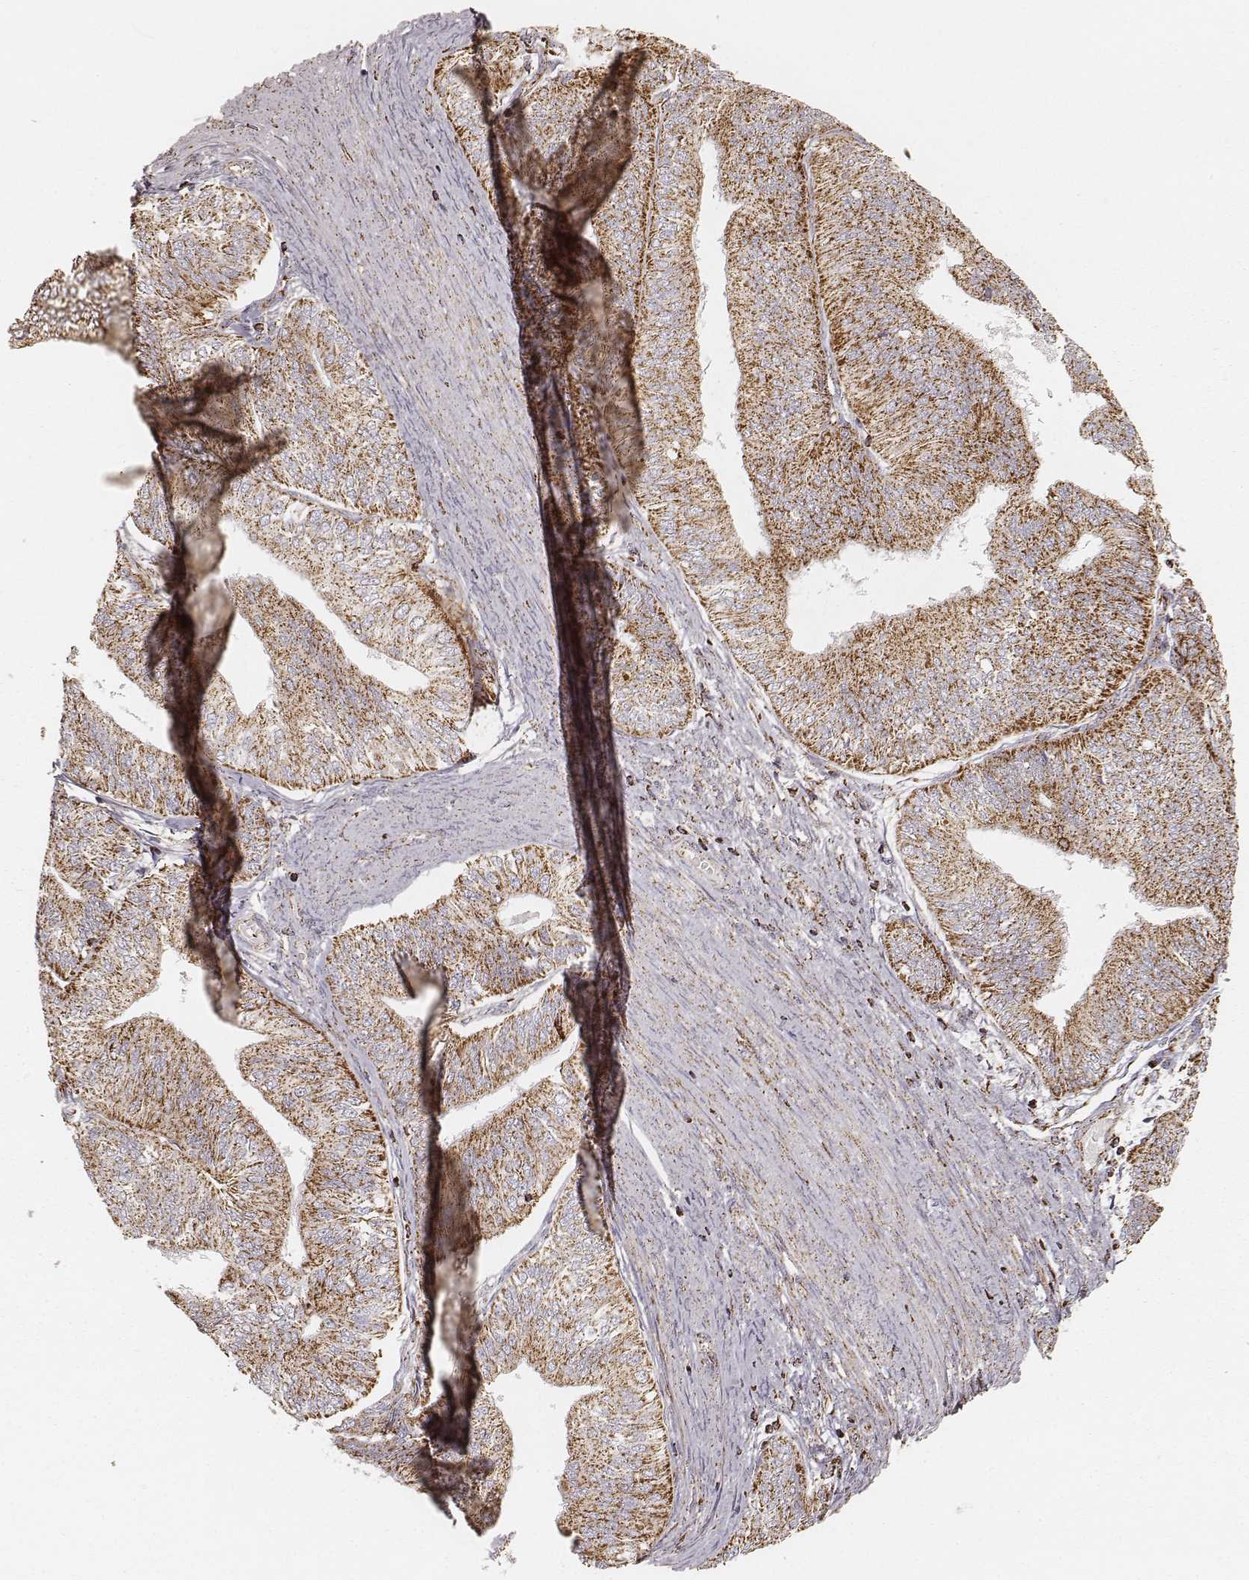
{"staining": {"intensity": "strong", "quantity": ">75%", "location": "cytoplasmic/membranous"}, "tissue": "endometrial cancer", "cell_type": "Tumor cells", "image_type": "cancer", "snomed": [{"axis": "morphology", "description": "Adenocarcinoma, NOS"}, {"axis": "topography", "description": "Endometrium"}], "caption": "Approximately >75% of tumor cells in endometrial adenocarcinoma exhibit strong cytoplasmic/membranous protein staining as visualized by brown immunohistochemical staining.", "gene": "CS", "patient": {"sex": "female", "age": 58}}